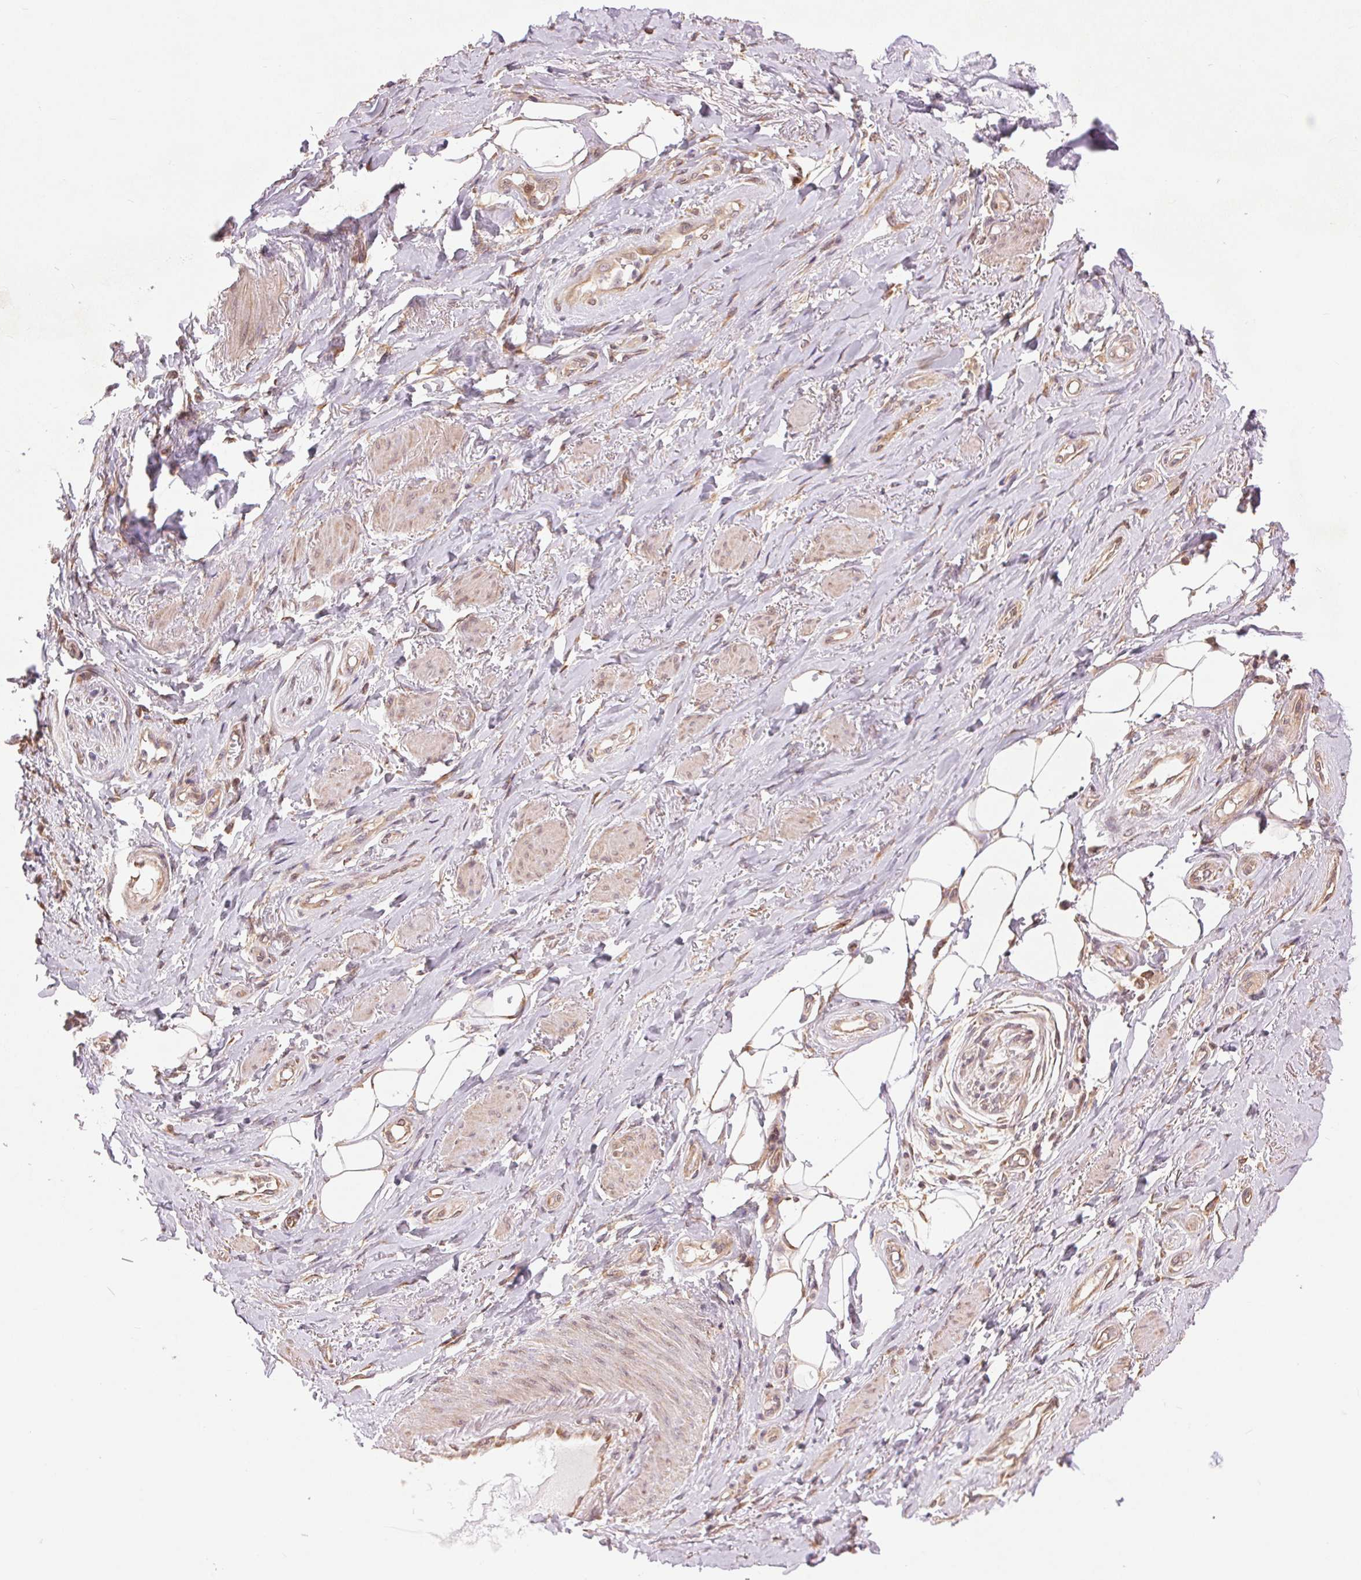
{"staining": {"intensity": "moderate", "quantity": "<25%", "location": "cytoplasmic/membranous,nuclear"}, "tissue": "adipose tissue", "cell_type": "Adipocytes", "image_type": "normal", "snomed": [{"axis": "morphology", "description": "Normal tissue, NOS"}, {"axis": "topography", "description": "Anal"}, {"axis": "topography", "description": "Peripheral nerve tissue"}], "caption": "This is a micrograph of immunohistochemistry (IHC) staining of benign adipose tissue, which shows moderate expression in the cytoplasmic/membranous,nuclear of adipocytes.", "gene": "BTF3L4", "patient": {"sex": "male", "age": 53}}